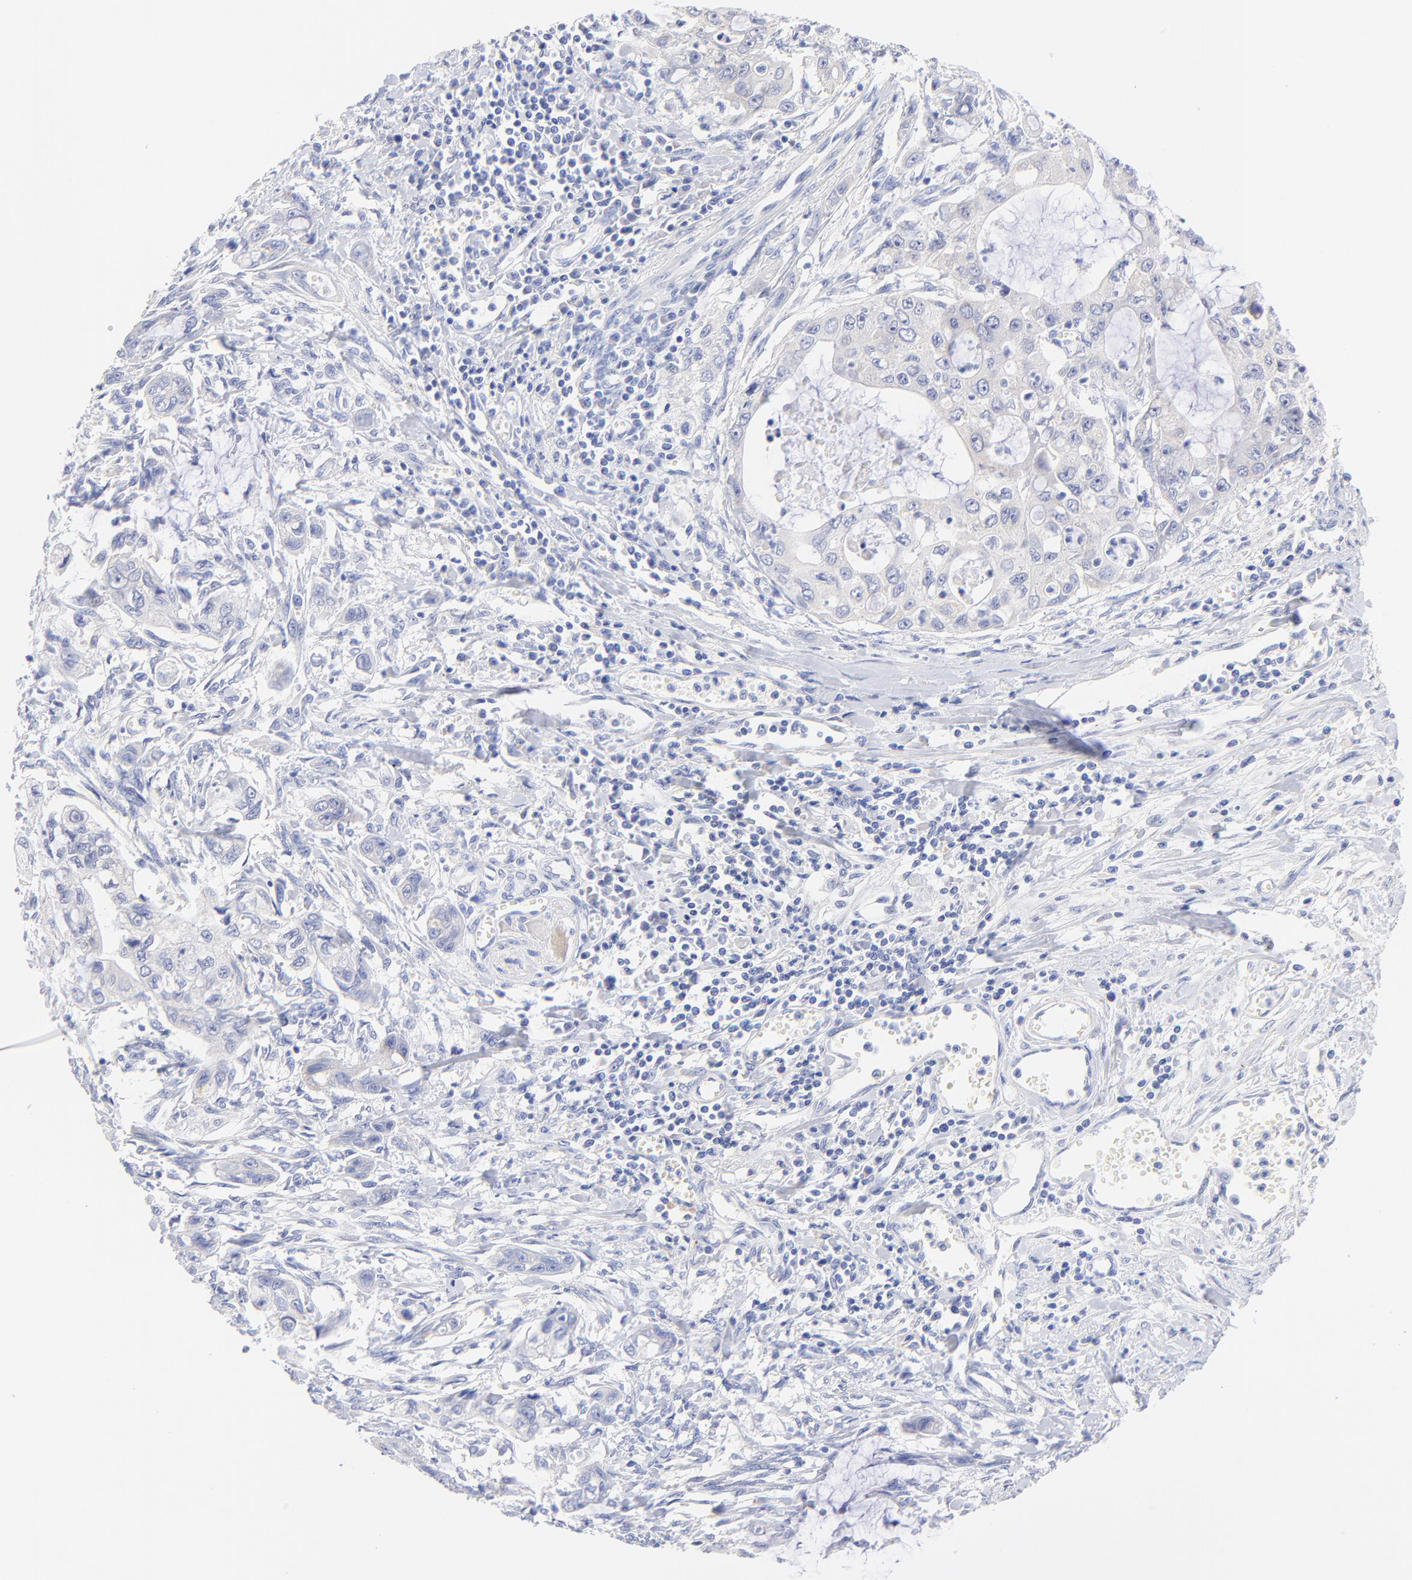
{"staining": {"intensity": "negative", "quantity": "none", "location": "none"}, "tissue": "stomach cancer", "cell_type": "Tumor cells", "image_type": "cancer", "snomed": [{"axis": "morphology", "description": "Adenocarcinoma, NOS"}, {"axis": "topography", "description": "Stomach, upper"}], "caption": "There is no significant expression in tumor cells of stomach cancer. The staining was performed using DAB (3,3'-diaminobenzidine) to visualize the protein expression in brown, while the nuclei were stained in blue with hematoxylin (Magnification: 20x).", "gene": "EBP", "patient": {"sex": "female", "age": 52}}